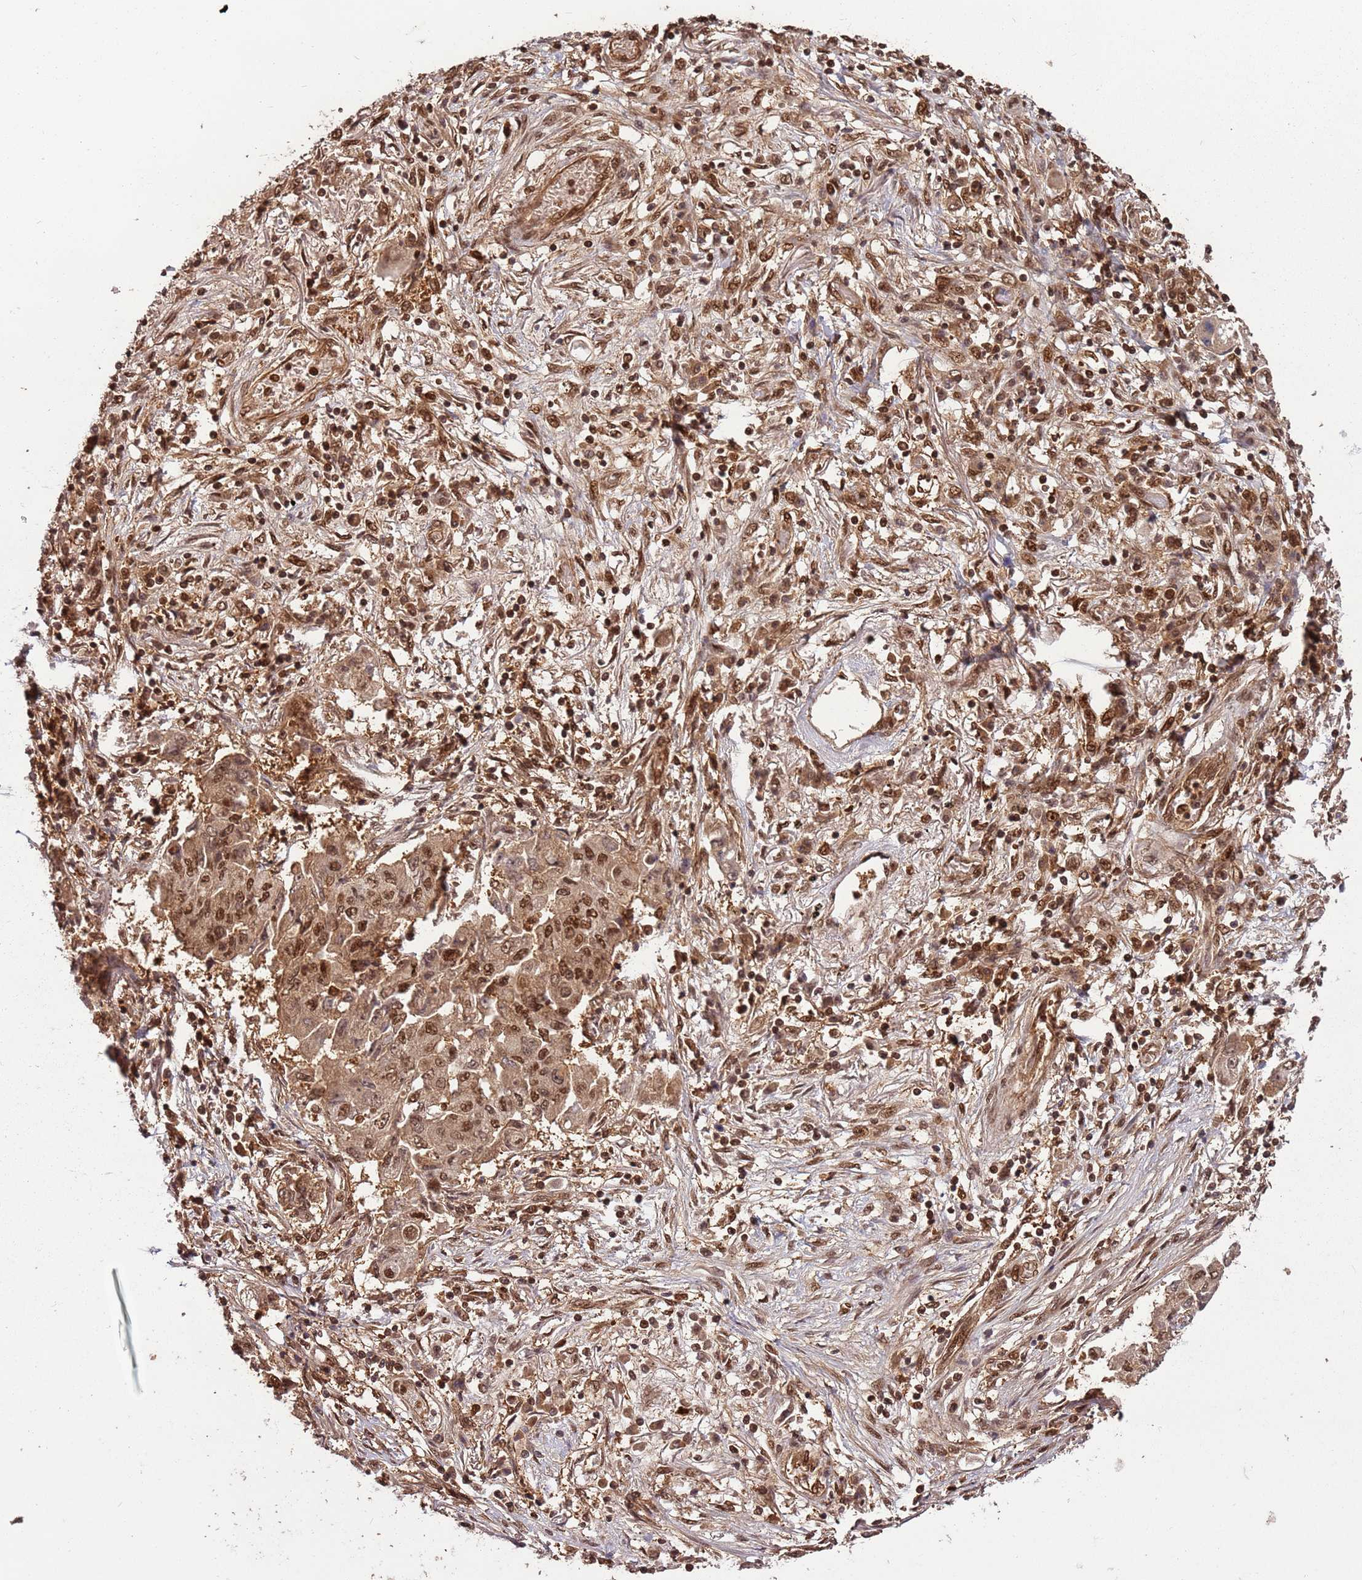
{"staining": {"intensity": "moderate", "quantity": ">75%", "location": "nuclear"}, "tissue": "lung cancer", "cell_type": "Tumor cells", "image_type": "cancer", "snomed": [{"axis": "morphology", "description": "Squamous cell carcinoma, NOS"}, {"axis": "topography", "description": "Lung"}], "caption": "Immunohistochemistry (DAB (3,3'-diaminobenzidine)) staining of lung cancer shows moderate nuclear protein staining in about >75% of tumor cells.", "gene": "PGLS", "patient": {"sex": "male", "age": 74}}